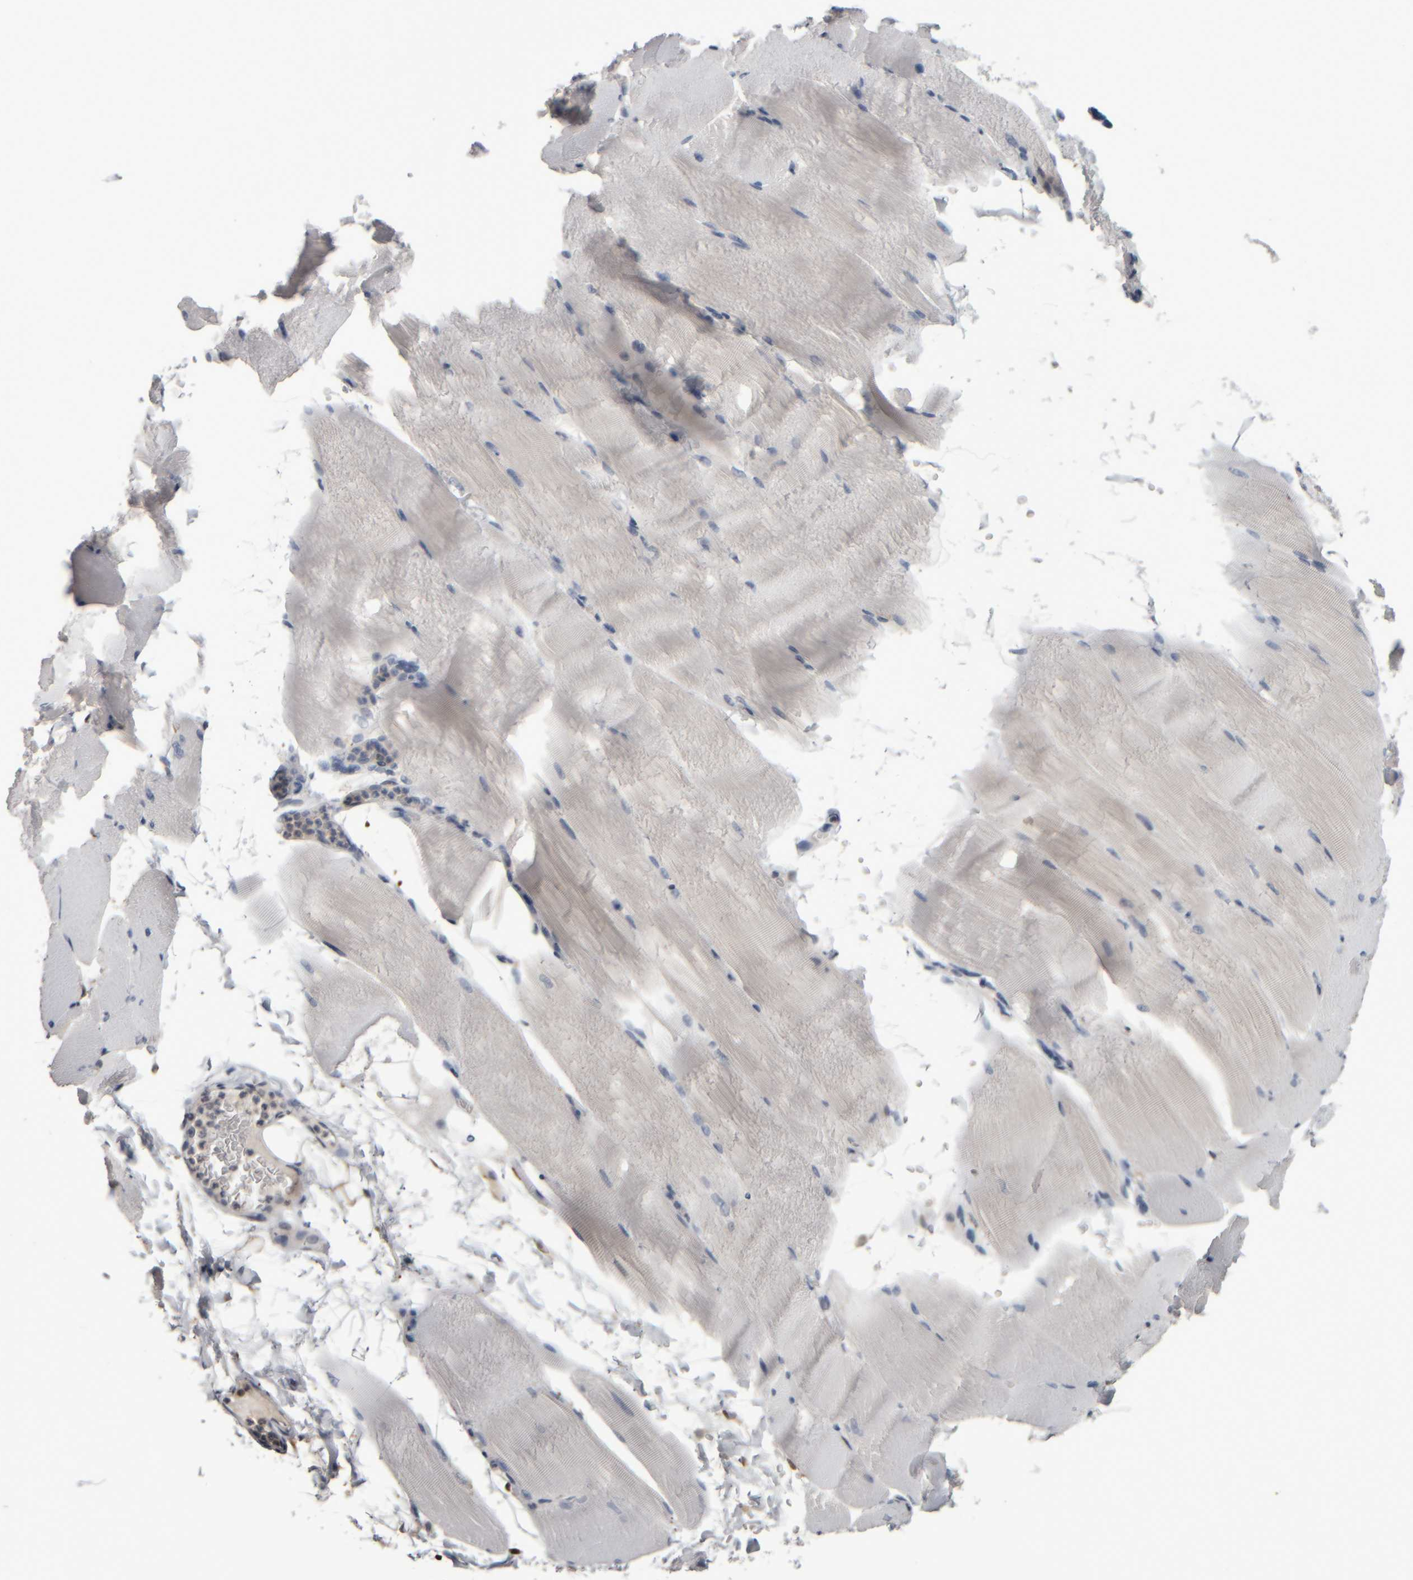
{"staining": {"intensity": "negative", "quantity": "none", "location": "none"}, "tissue": "skeletal muscle", "cell_type": "Myocytes", "image_type": "normal", "snomed": [{"axis": "morphology", "description": "Normal tissue, NOS"}, {"axis": "topography", "description": "Skeletal muscle"}, {"axis": "topography", "description": "Parathyroid gland"}], "caption": "Skeletal muscle was stained to show a protein in brown. There is no significant expression in myocytes. The staining was performed using DAB to visualize the protein expression in brown, while the nuclei were stained in blue with hematoxylin (Magnification: 20x).", "gene": "COL14A1", "patient": {"sex": "female", "age": 37}}